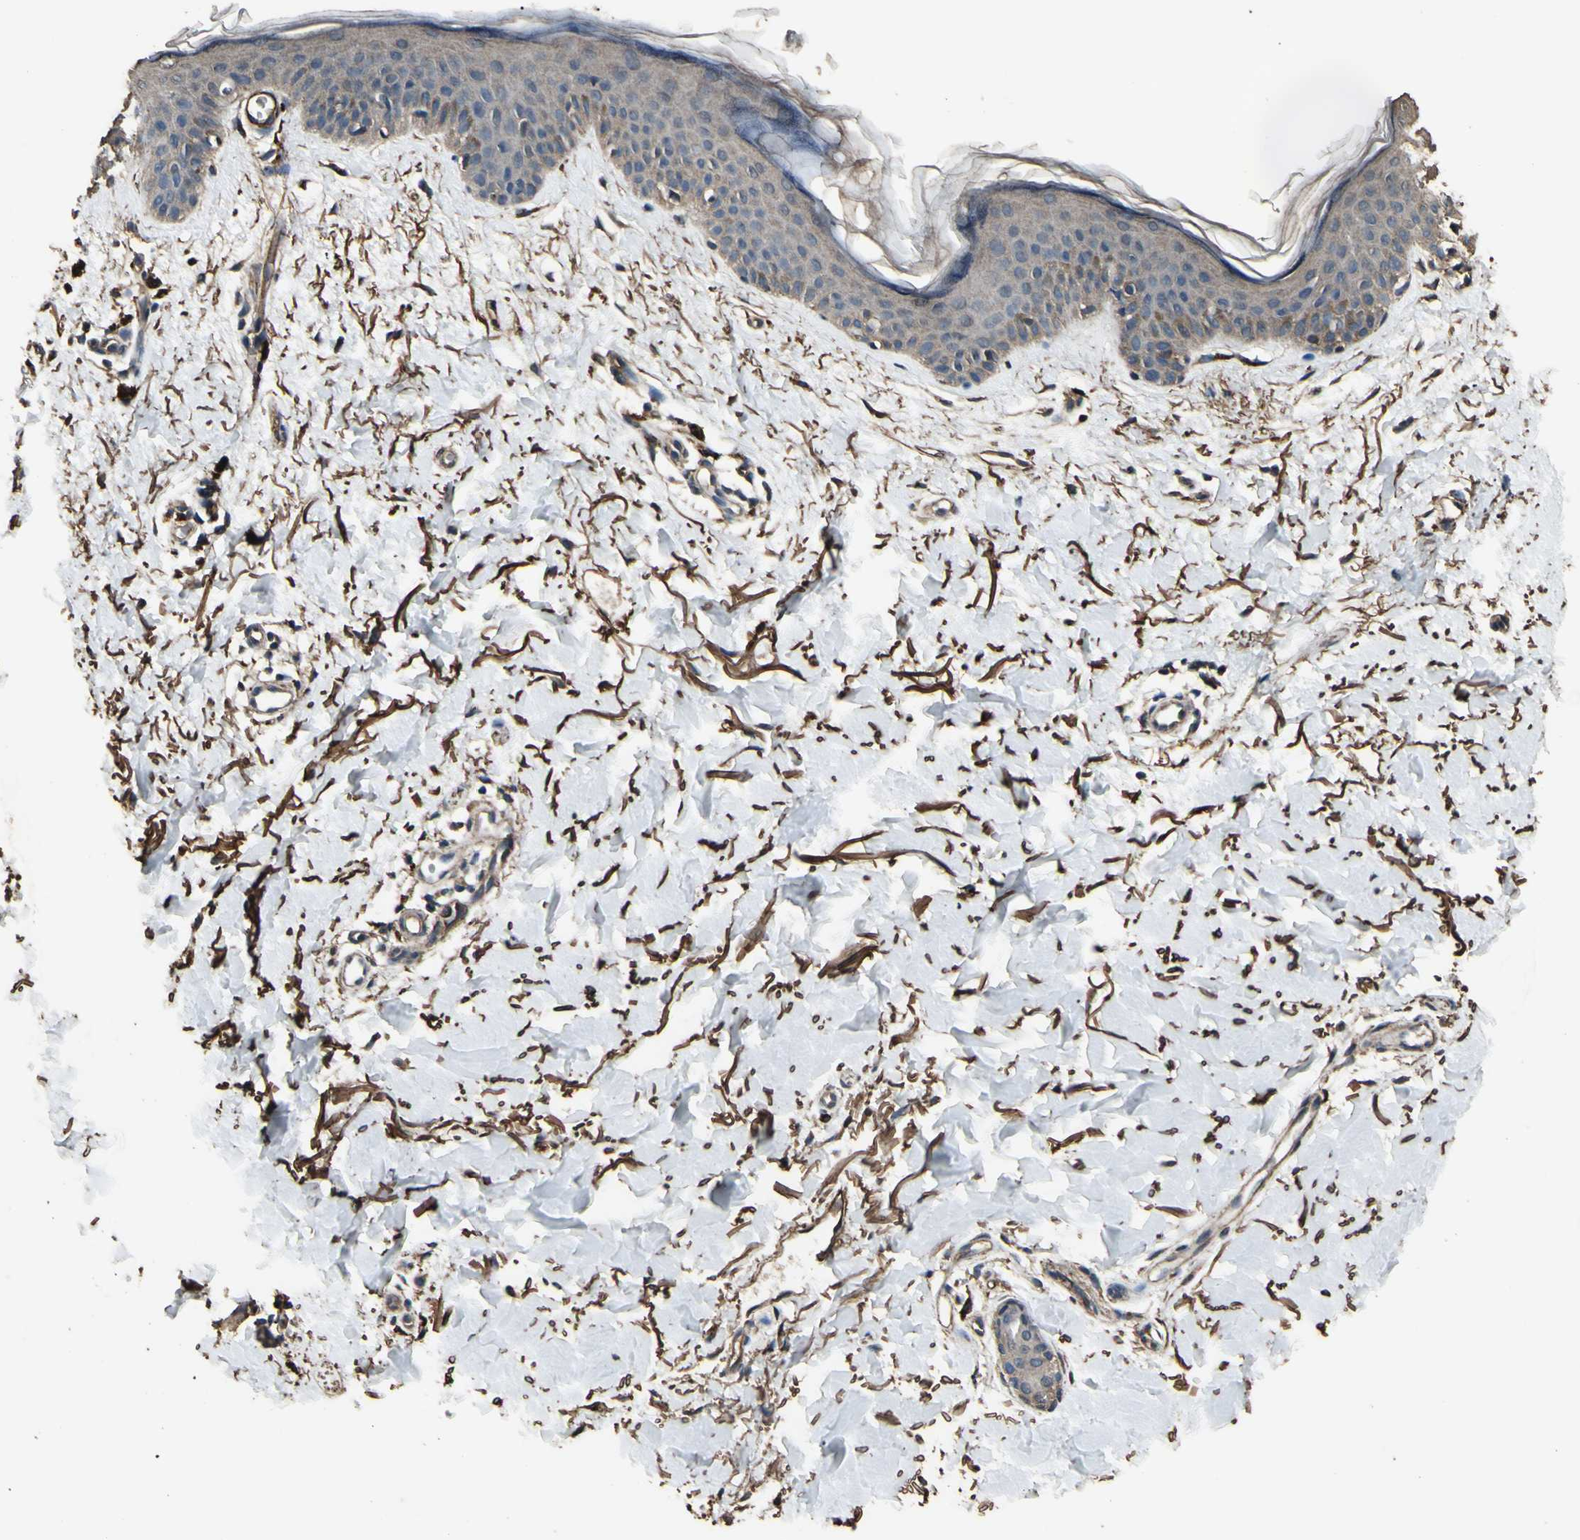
{"staining": {"intensity": "moderate", "quantity": ">75%", "location": "cytoplasmic/membranous"}, "tissue": "skin", "cell_type": "Fibroblasts", "image_type": "normal", "snomed": [{"axis": "morphology", "description": "Normal tissue, NOS"}, {"axis": "topography", "description": "Skin"}], "caption": "Moderate cytoplasmic/membranous protein staining is identified in about >75% of fibroblasts in skin. (DAB (3,3'-diaminobenzidine) = brown stain, brightfield microscopy at high magnification).", "gene": "TSPO", "patient": {"sex": "female", "age": 56}}